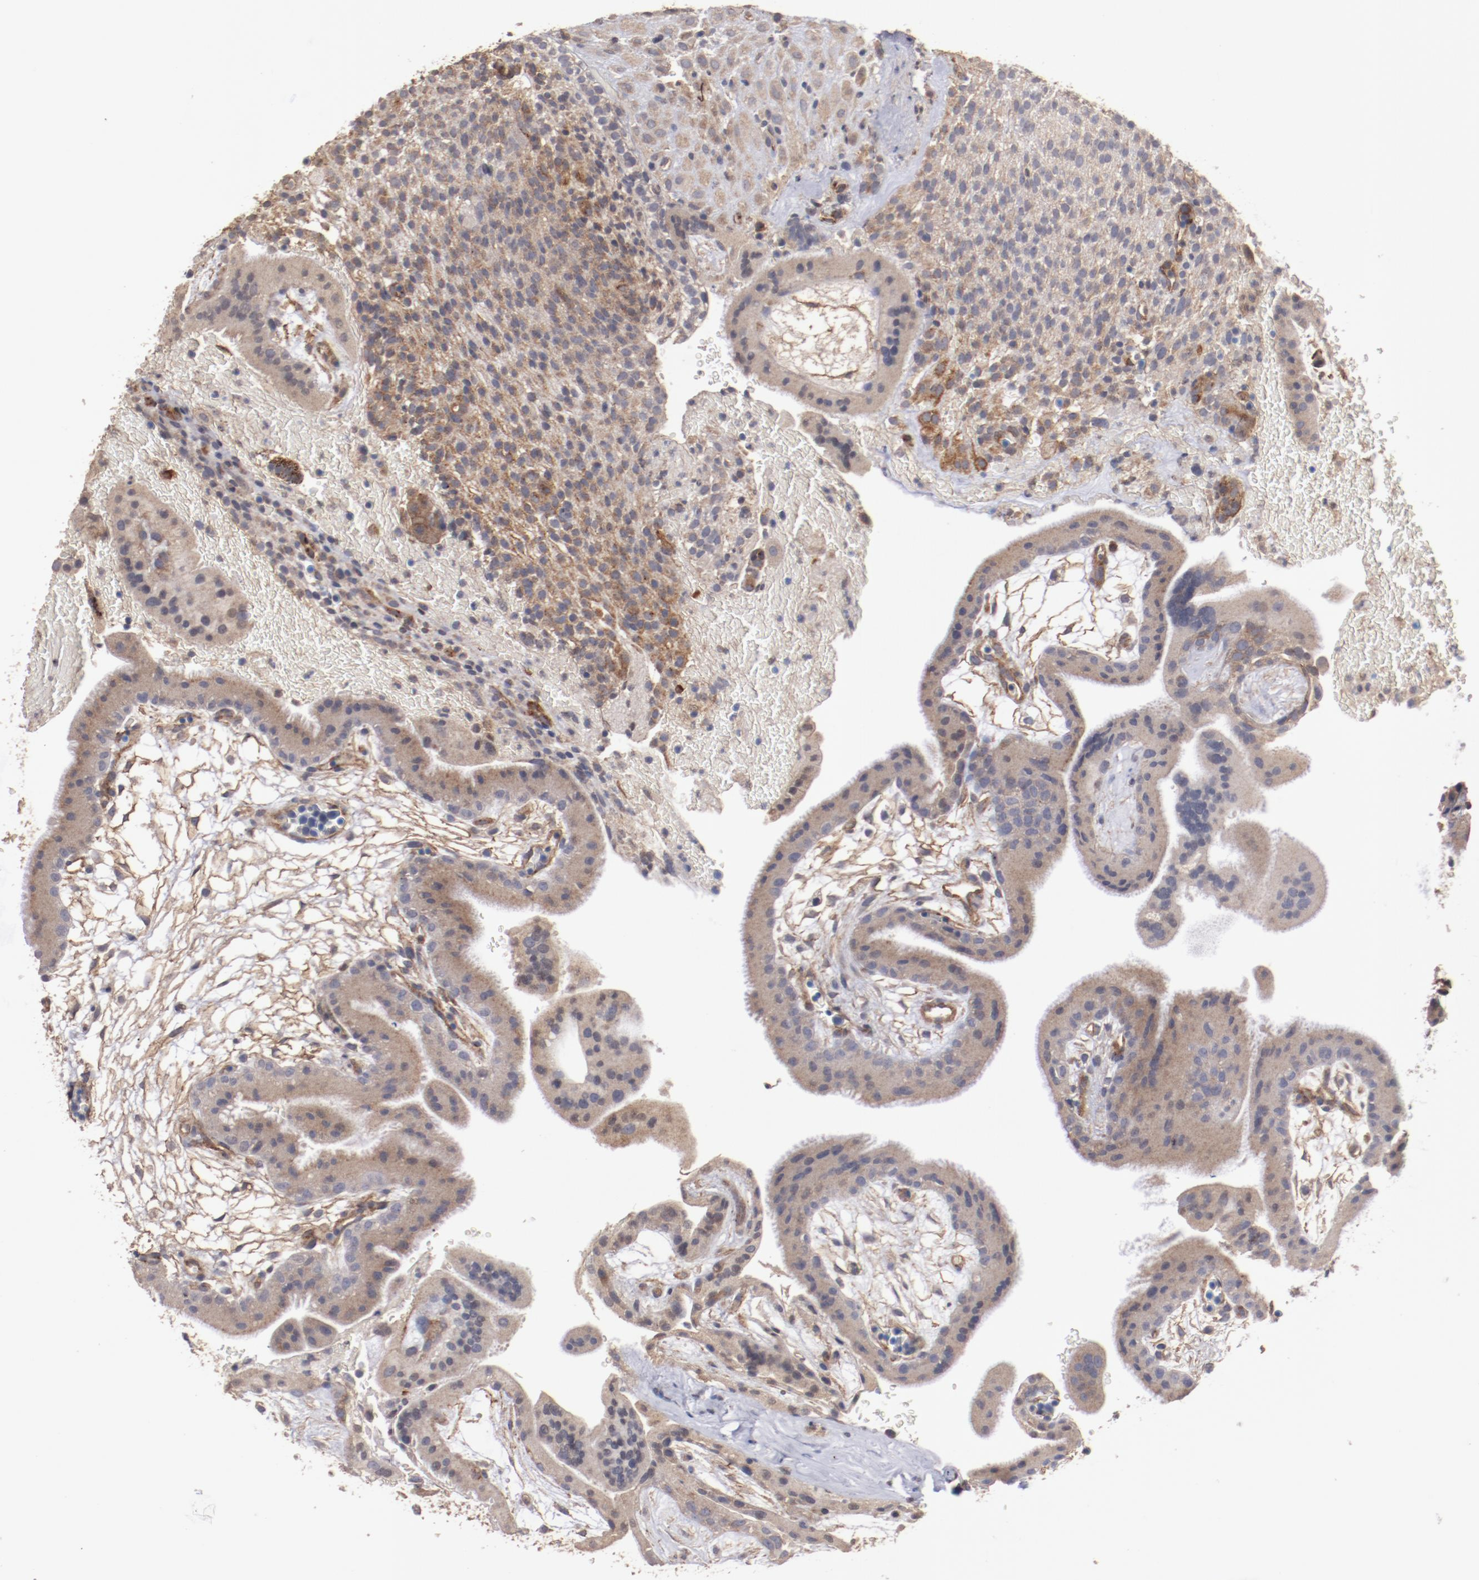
{"staining": {"intensity": "moderate", "quantity": ">75%", "location": "cytoplasmic/membranous"}, "tissue": "placenta", "cell_type": "Decidual cells", "image_type": "normal", "snomed": [{"axis": "morphology", "description": "Normal tissue, NOS"}, {"axis": "topography", "description": "Placenta"}], "caption": "Approximately >75% of decidual cells in benign human placenta reveal moderate cytoplasmic/membranous protein positivity as visualized by brown immunohistochemical staining.", "gene": "DIPK2B", "patient": {"sex": "female", "age": 19}}